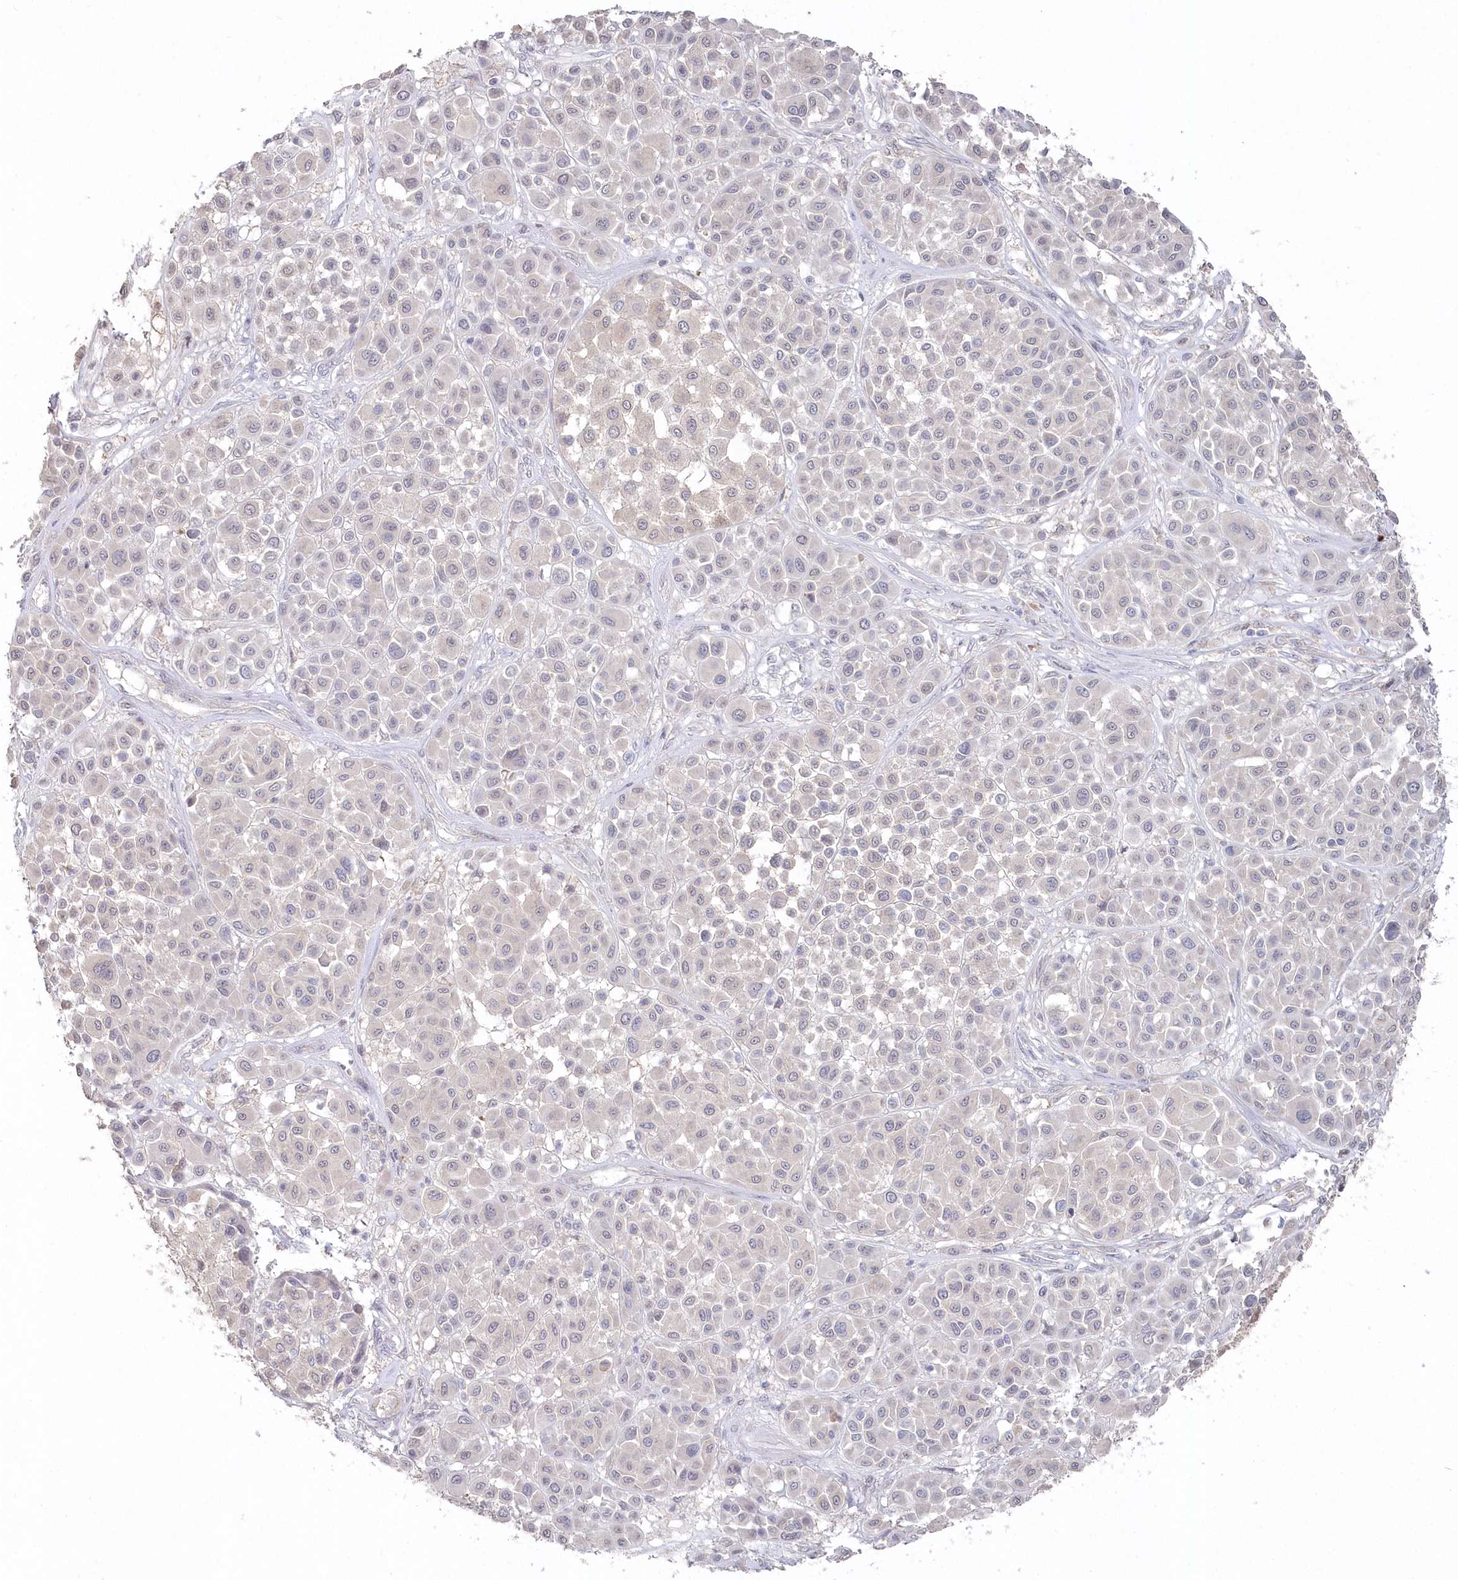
{"staining": {"intensity": "negative", "quantity": "none", "location": "none"}, "tissue": "melanoma", "cell_type": "Tumor cells", "image_type": "cancer", "snomed": [{"axis": "morphology", "description": "Malignant melanoma, Metastatic site"}, {"axis": "topography", "description": "Soft tissue"}], "caption": "An image of human melanoma is negative for staining in tumor cells.", "gene": "TGFBRAP1", "patient": {"sex": "male", "age": 41}}